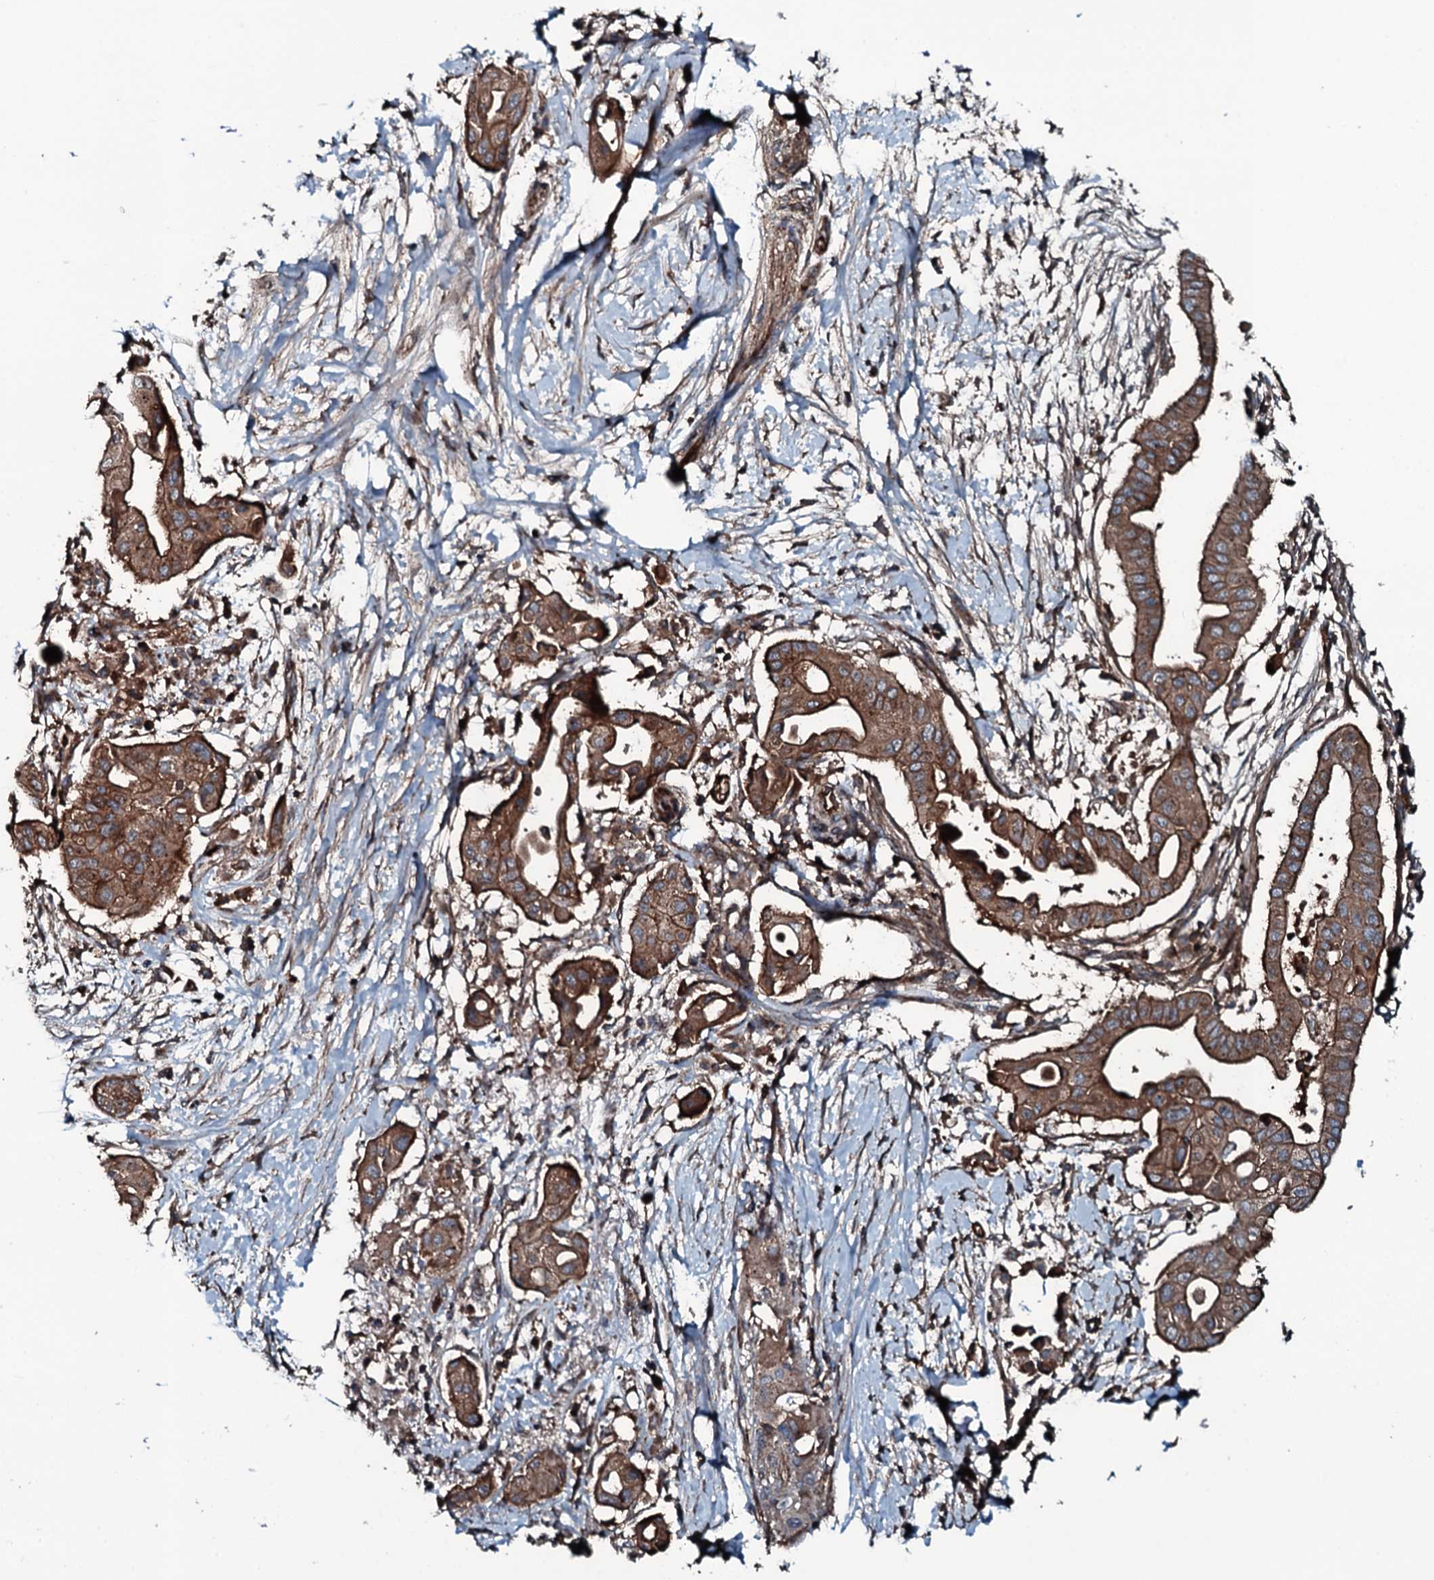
{"staining": {"intensity": "strong", "quantity": ">75%", "location": "cytoplasmic/membranous"}, "tissue": "pancreatic cancer", "cell_type": "Tumor cells", "image_type": "cancer", "snomed": [{"axis": "morphology", "description": "Adenocarcinoma, NOS"}, {"axis": "topography", "description": "Pancreas"}], "caption": "Immunohistochemistry (IHC) histopathology image of neoplastic tissue: human pancreatic adenocarcinoma stained using immunohistochemistry reveals high levels of strong protein expression localized specifically in the cytoplasmic/membranous of tumor cells, appearing as a cytoplasmic/membranous brown color.", "gene": "TRIM7", "patient": {"sex": "male", "age": 68}}